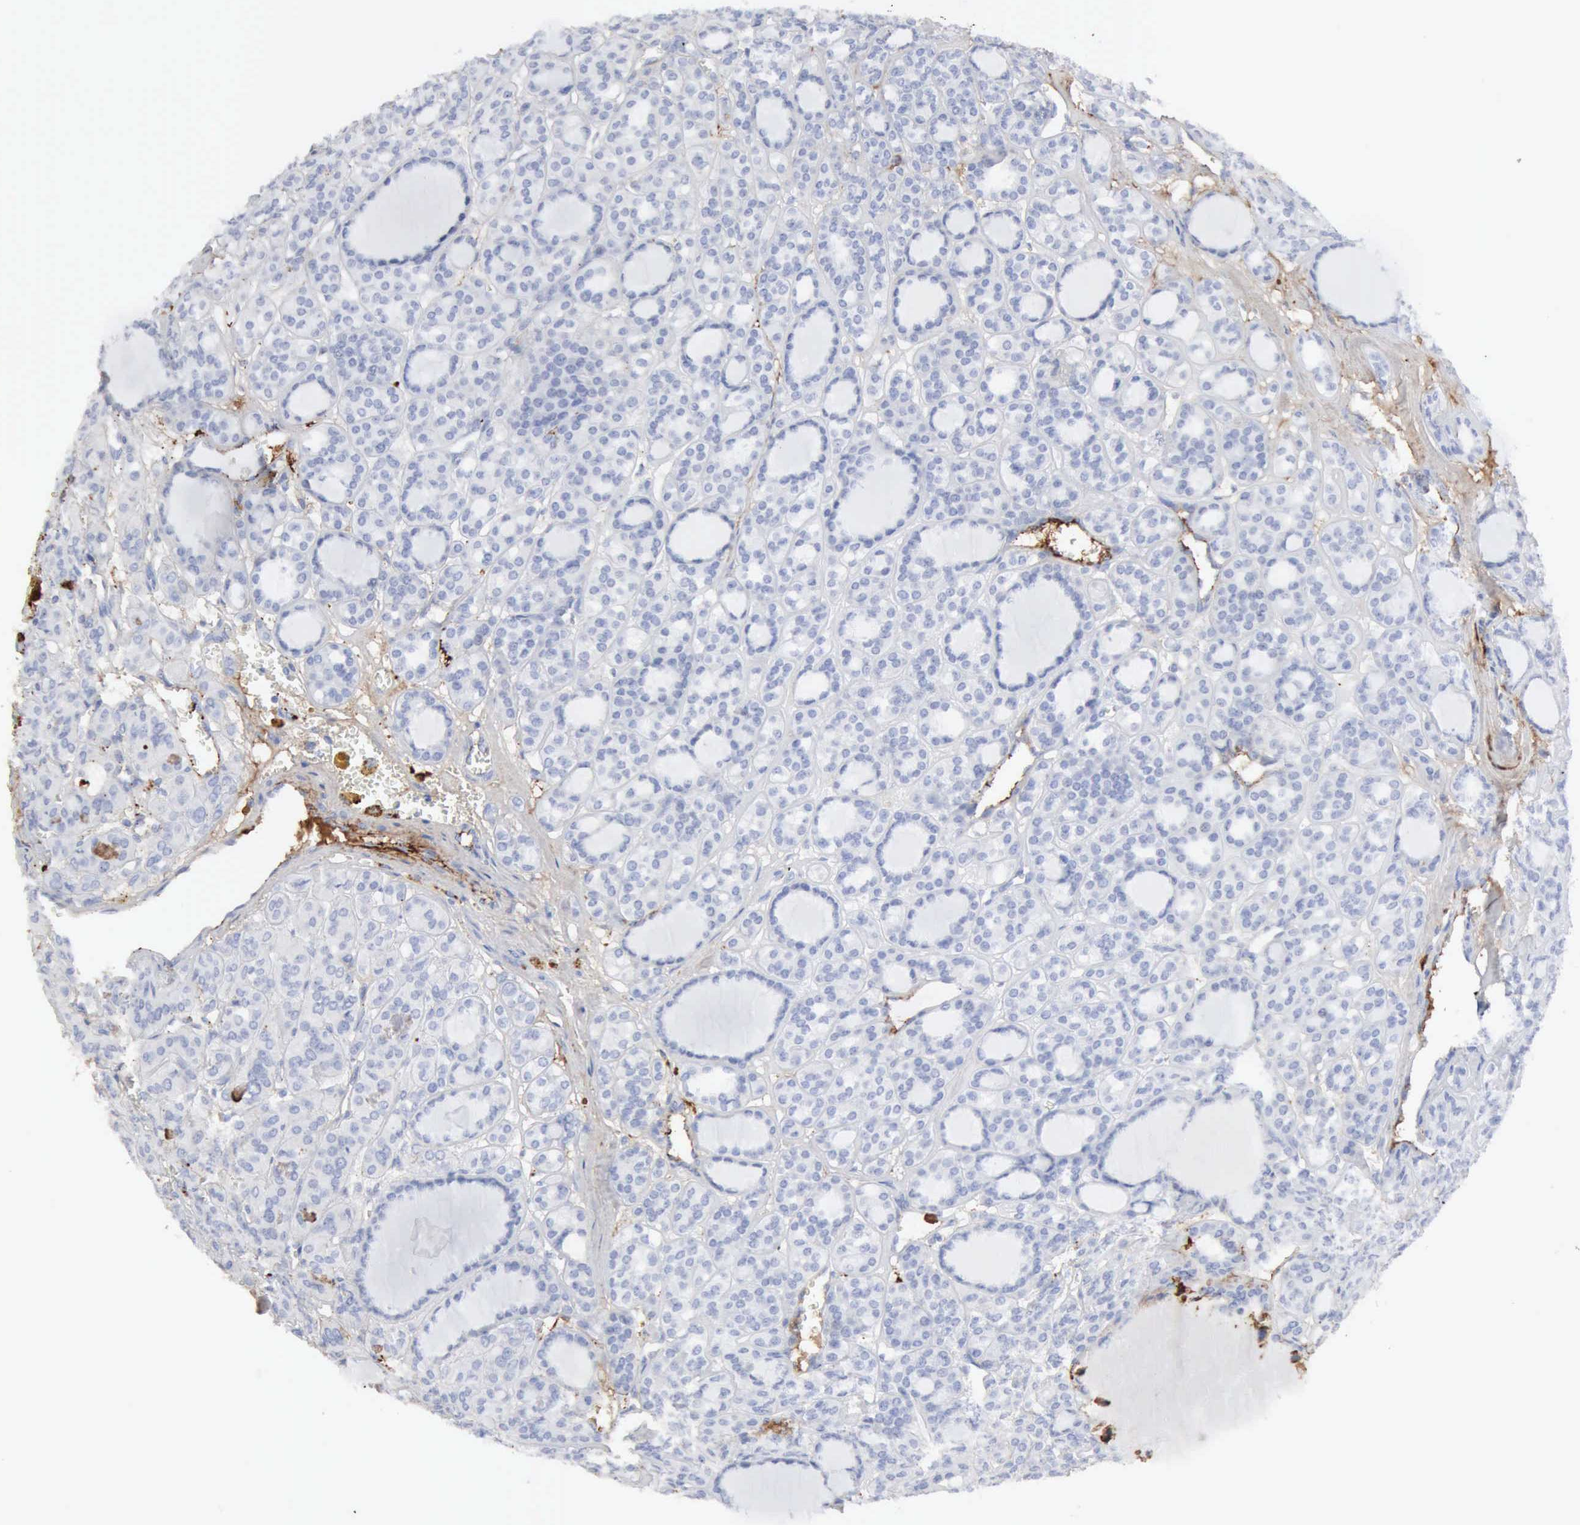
{"staining": {"intensity": "negative", "quantity": "none", "location": "none"}, "tissue": "thyroid cancer", "cell_type": "Tumor cells", "image_type": "cancer", "snomed": [{"axis": "morphology", "description": "Follicular adenoma carcinoma, NOS"}, {"axis": "topography", "description": "Thyroid gland"}], "caption": "Immunohistochemical staining of human thyroid follicular adenoma carcinoma shows no significant positivity in tumor cells.", "gene": "C4BPA", "patient": {"sex": "female", "age": 71}}